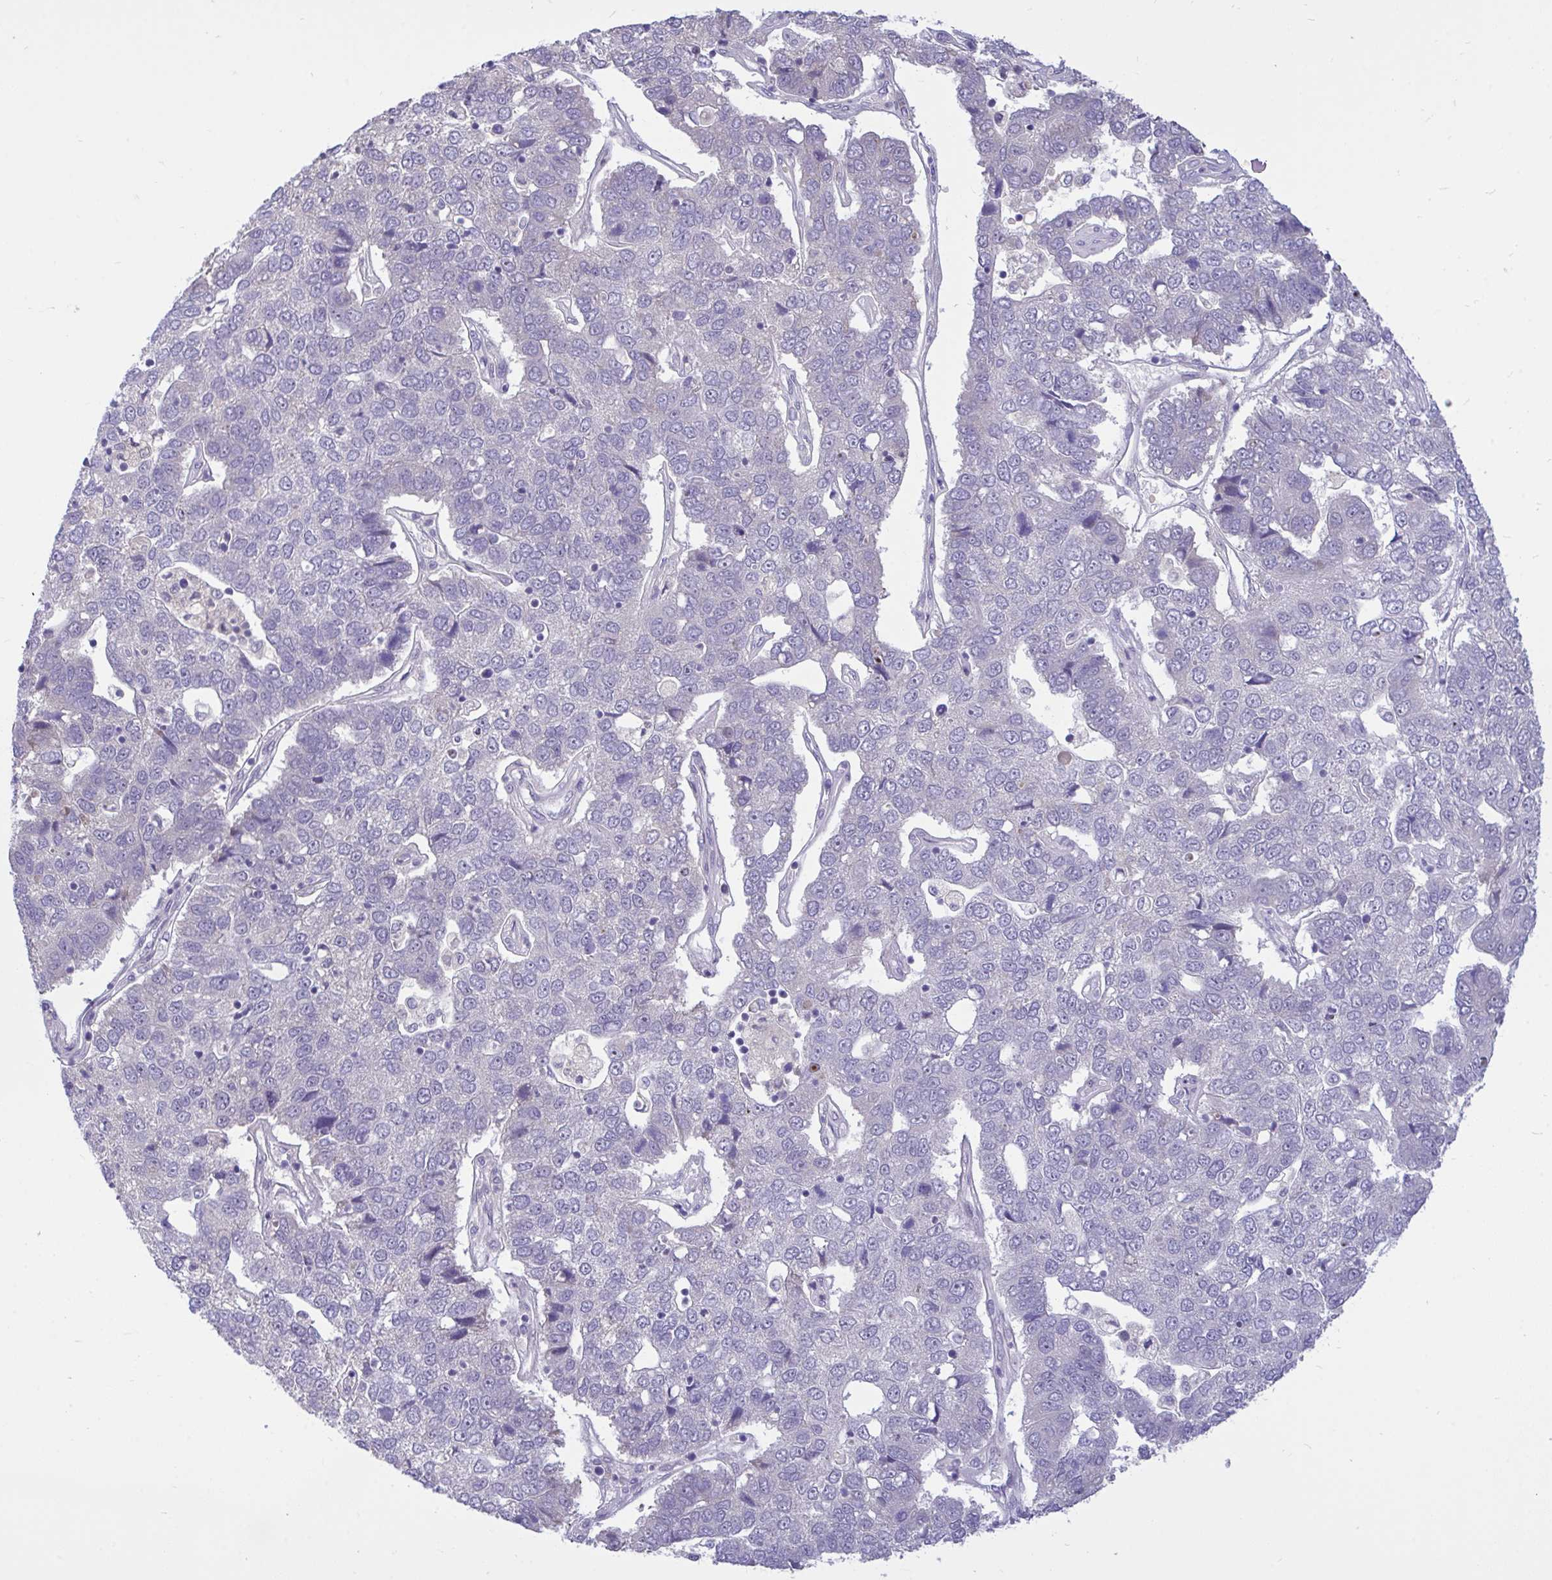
{"staining": {"intensity": "negative", "quantity": "none", "location": "none"}, "tissue": "pancreatic cancer", "cell_type": "Tumor cells", "image_type": "cancer", "snomed": [{"axis": "morphology", "description": "Adenocarcinoma, NOS"}, {"axis": "topography", "description": "Pancreas"}], "caption": "IHC of pancreatic cancer (adenocarcinoma) reveals no expression in tumor cells.", "gene": "HMBOX1", "patient": {"sex": "female", "age": 61}}